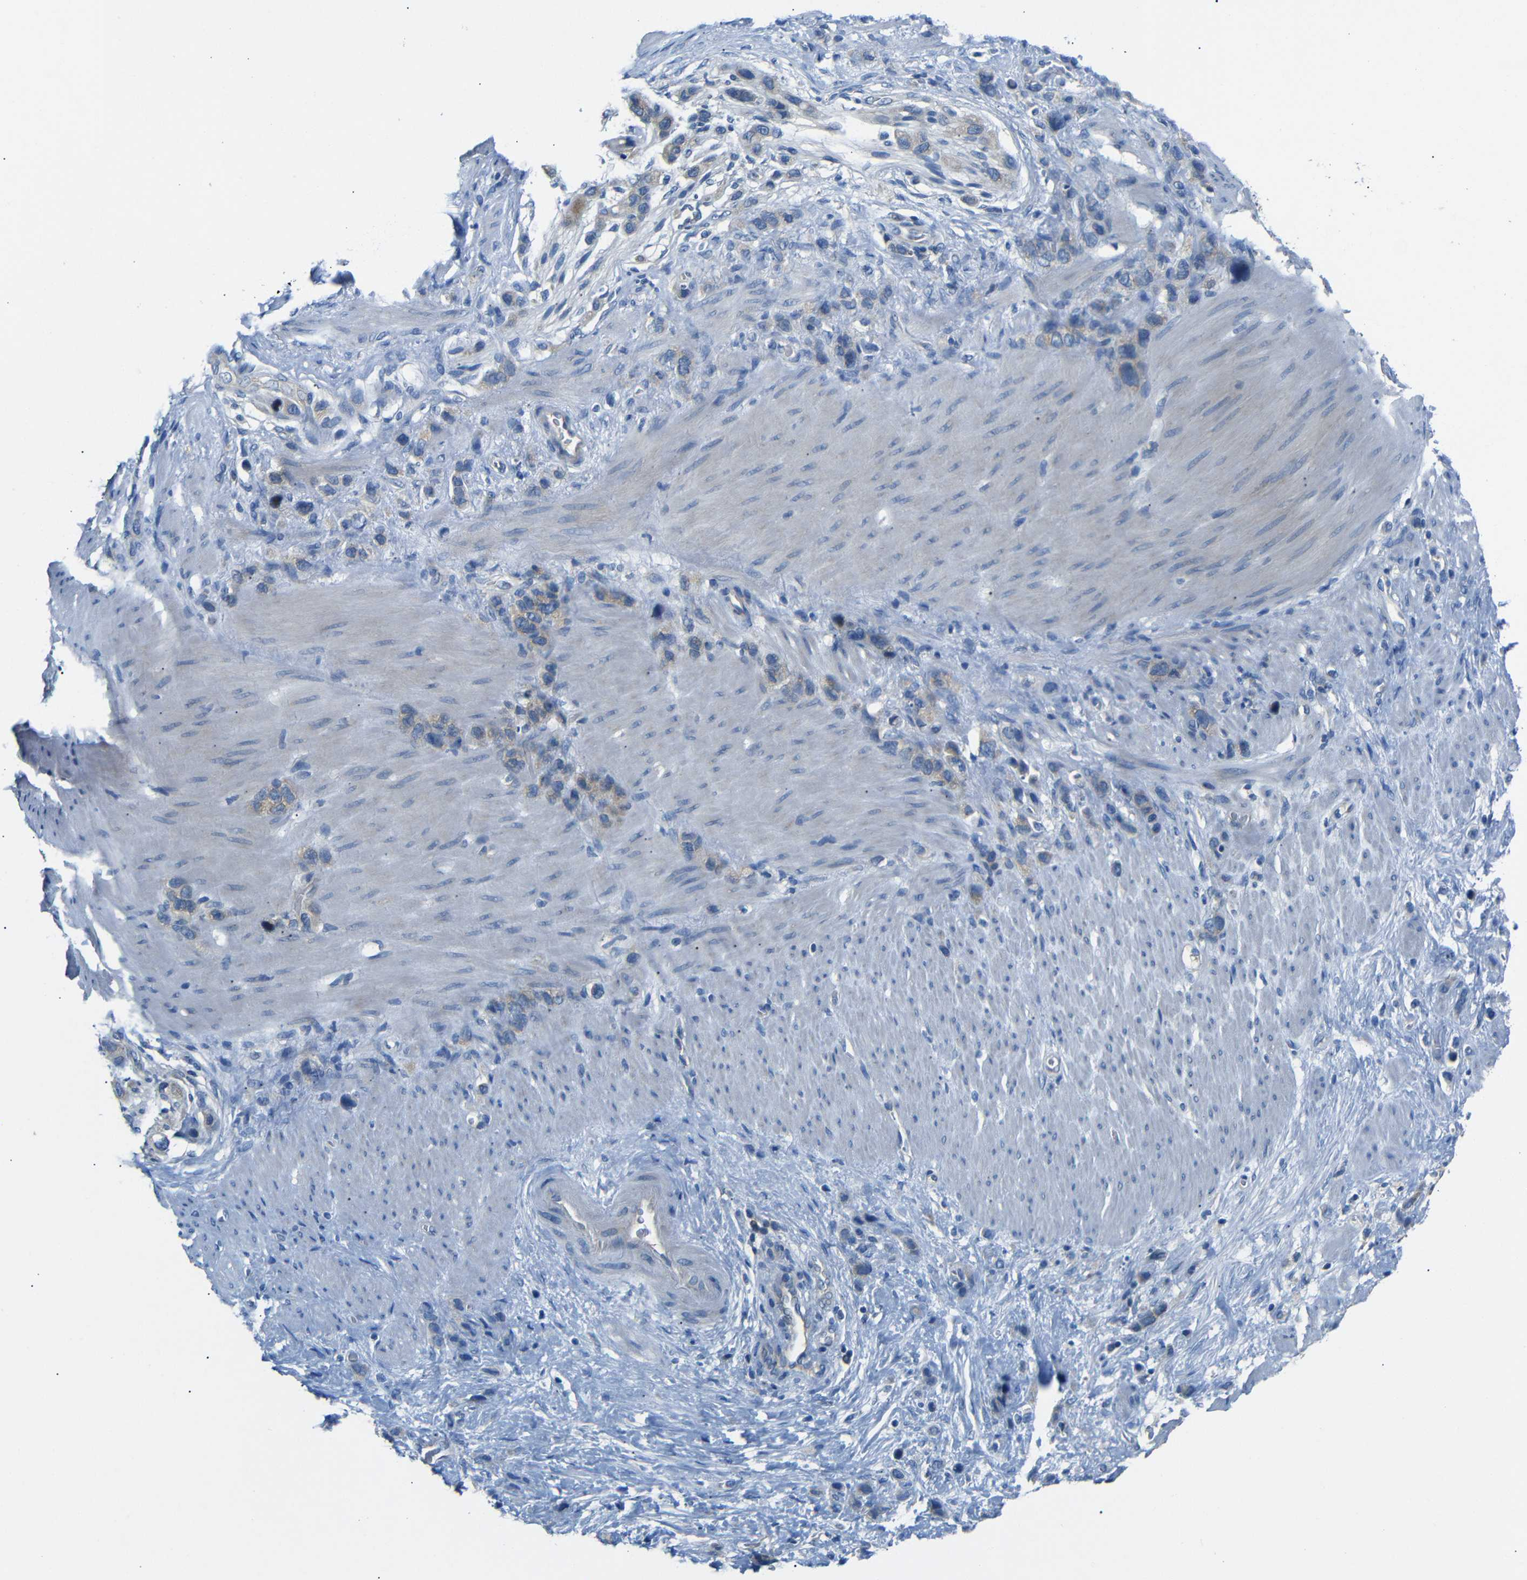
{"staining": {"intensity": "weak", "quantity": ">75%", "location": "cytoplasmic/membranous"}, "tissue": "stomach cancer", "cell_type": "Tumor cells", "image_type": "cancer", "snomed": [{"axis": "morphology", "description": "Adenocarcinoma, NOS"}, {"axis": "morphology", "description": "Adenocarcinoma, High grade"}, {"axis": "topography", "description": "Stomach, upper"}, {"axis": "topography", "description": "Stomach, lower"}], "caption": "Stomach cancer (adenocarcinoma) was stained to show a protein in brown. There is low levels of weak cytoplasmic/membranous positivity in approximately >75% of tumor cells.", "gene": "DCP1A", "patient": {"sex": "female", "age": 65}}